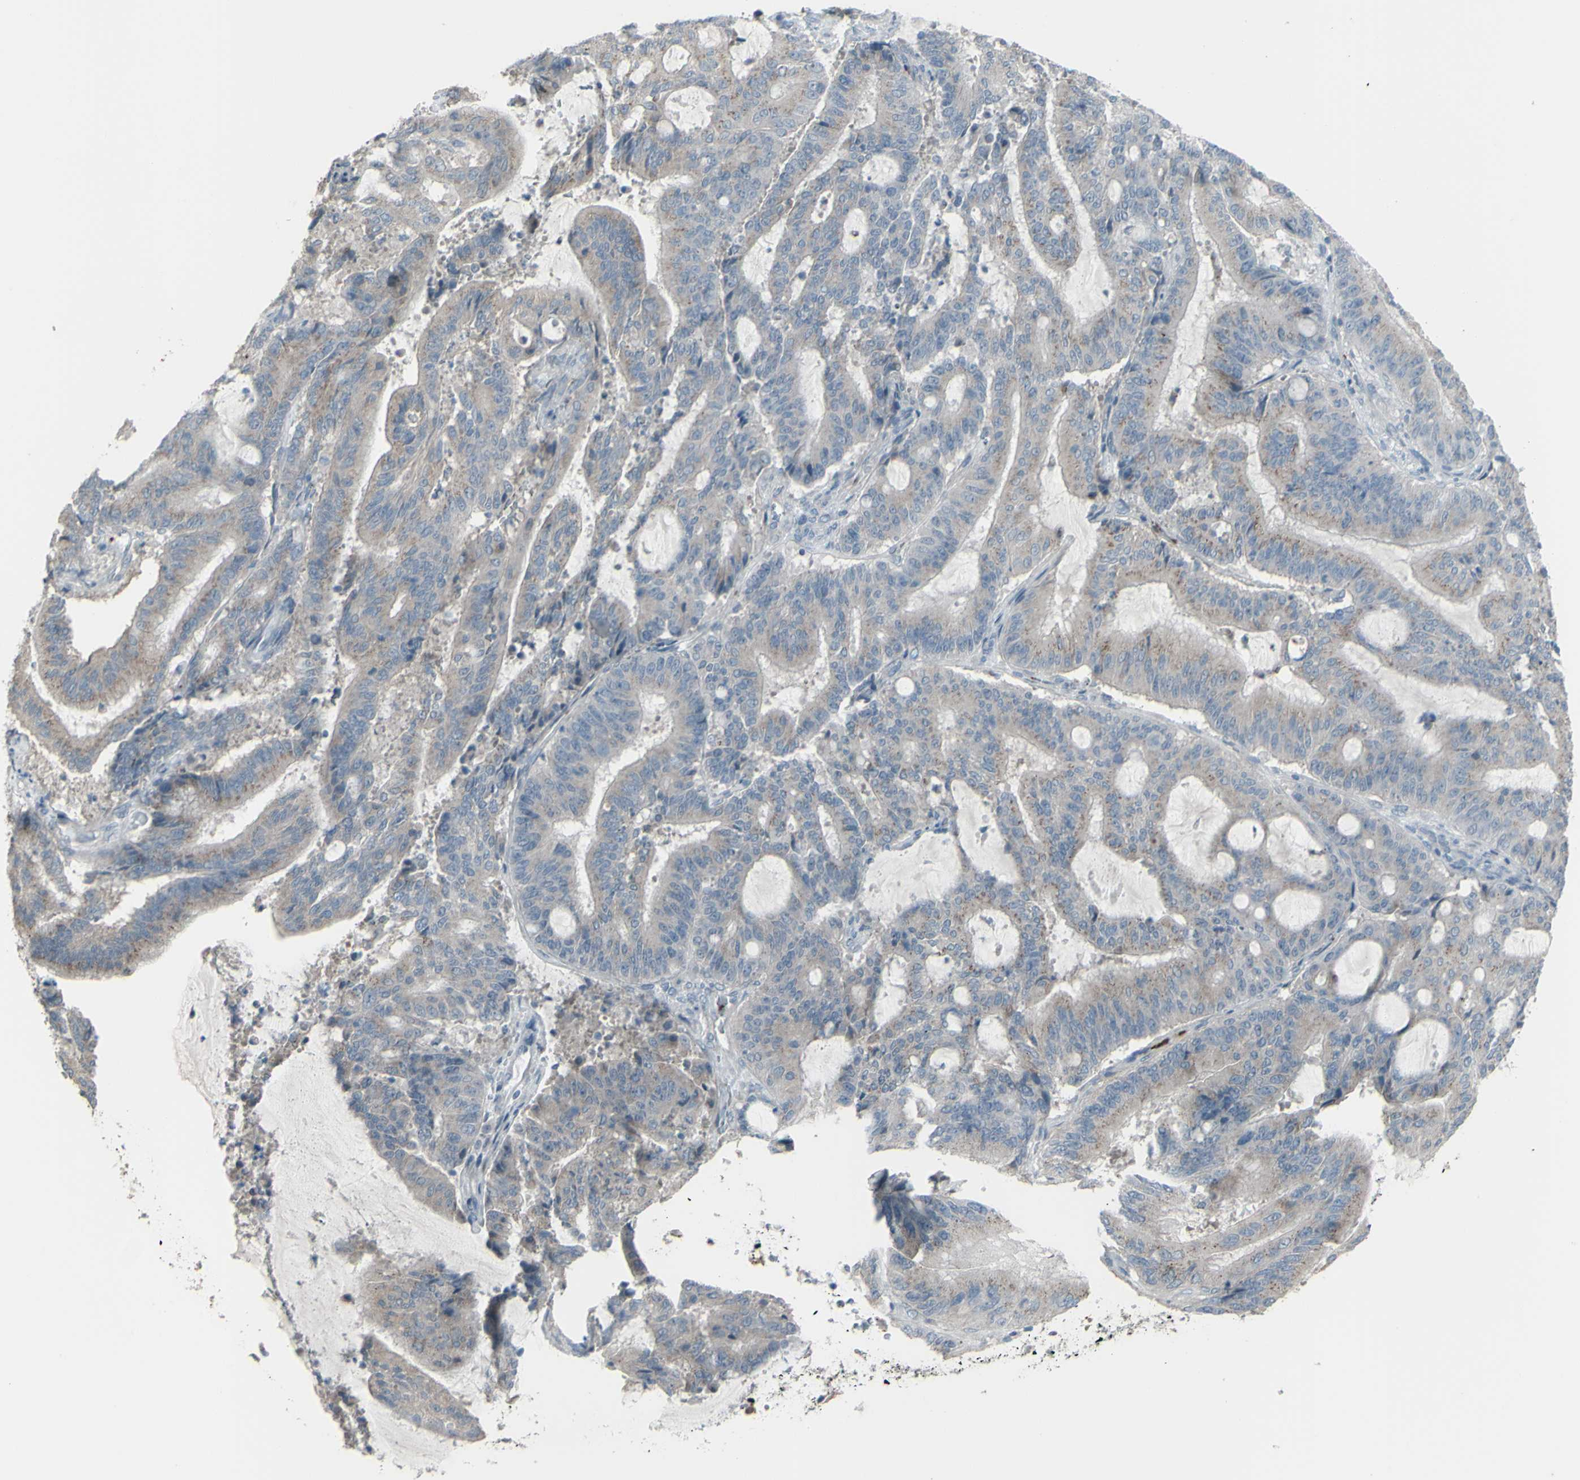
{"staining": {"intensity": "weak", "quantity": ">75%", "location": "cytoplasmic/membranous"}, "tissue": "liver cancer", "cell_type": "Tumor cells", "image_type": "cancer", "snomed": [{"axis": "morphology", "description": "Cholangiocarcinoma"}, {"axis": "topography", "description": "Liver"}], "caption": "Immunohistochemistry (IHC) photomicrograph of neoplastic tissue: human cholangiocarcinoma (liver) stained using immunohistochemistry shows low levels of weak protein expression localized specifically in the cytoplasmic/membranous of tumor cells, appearing as a cytoplasmic/membranous brown color.", "gene": "CD79B", "patient": {"sex": "female", "age": 73}}